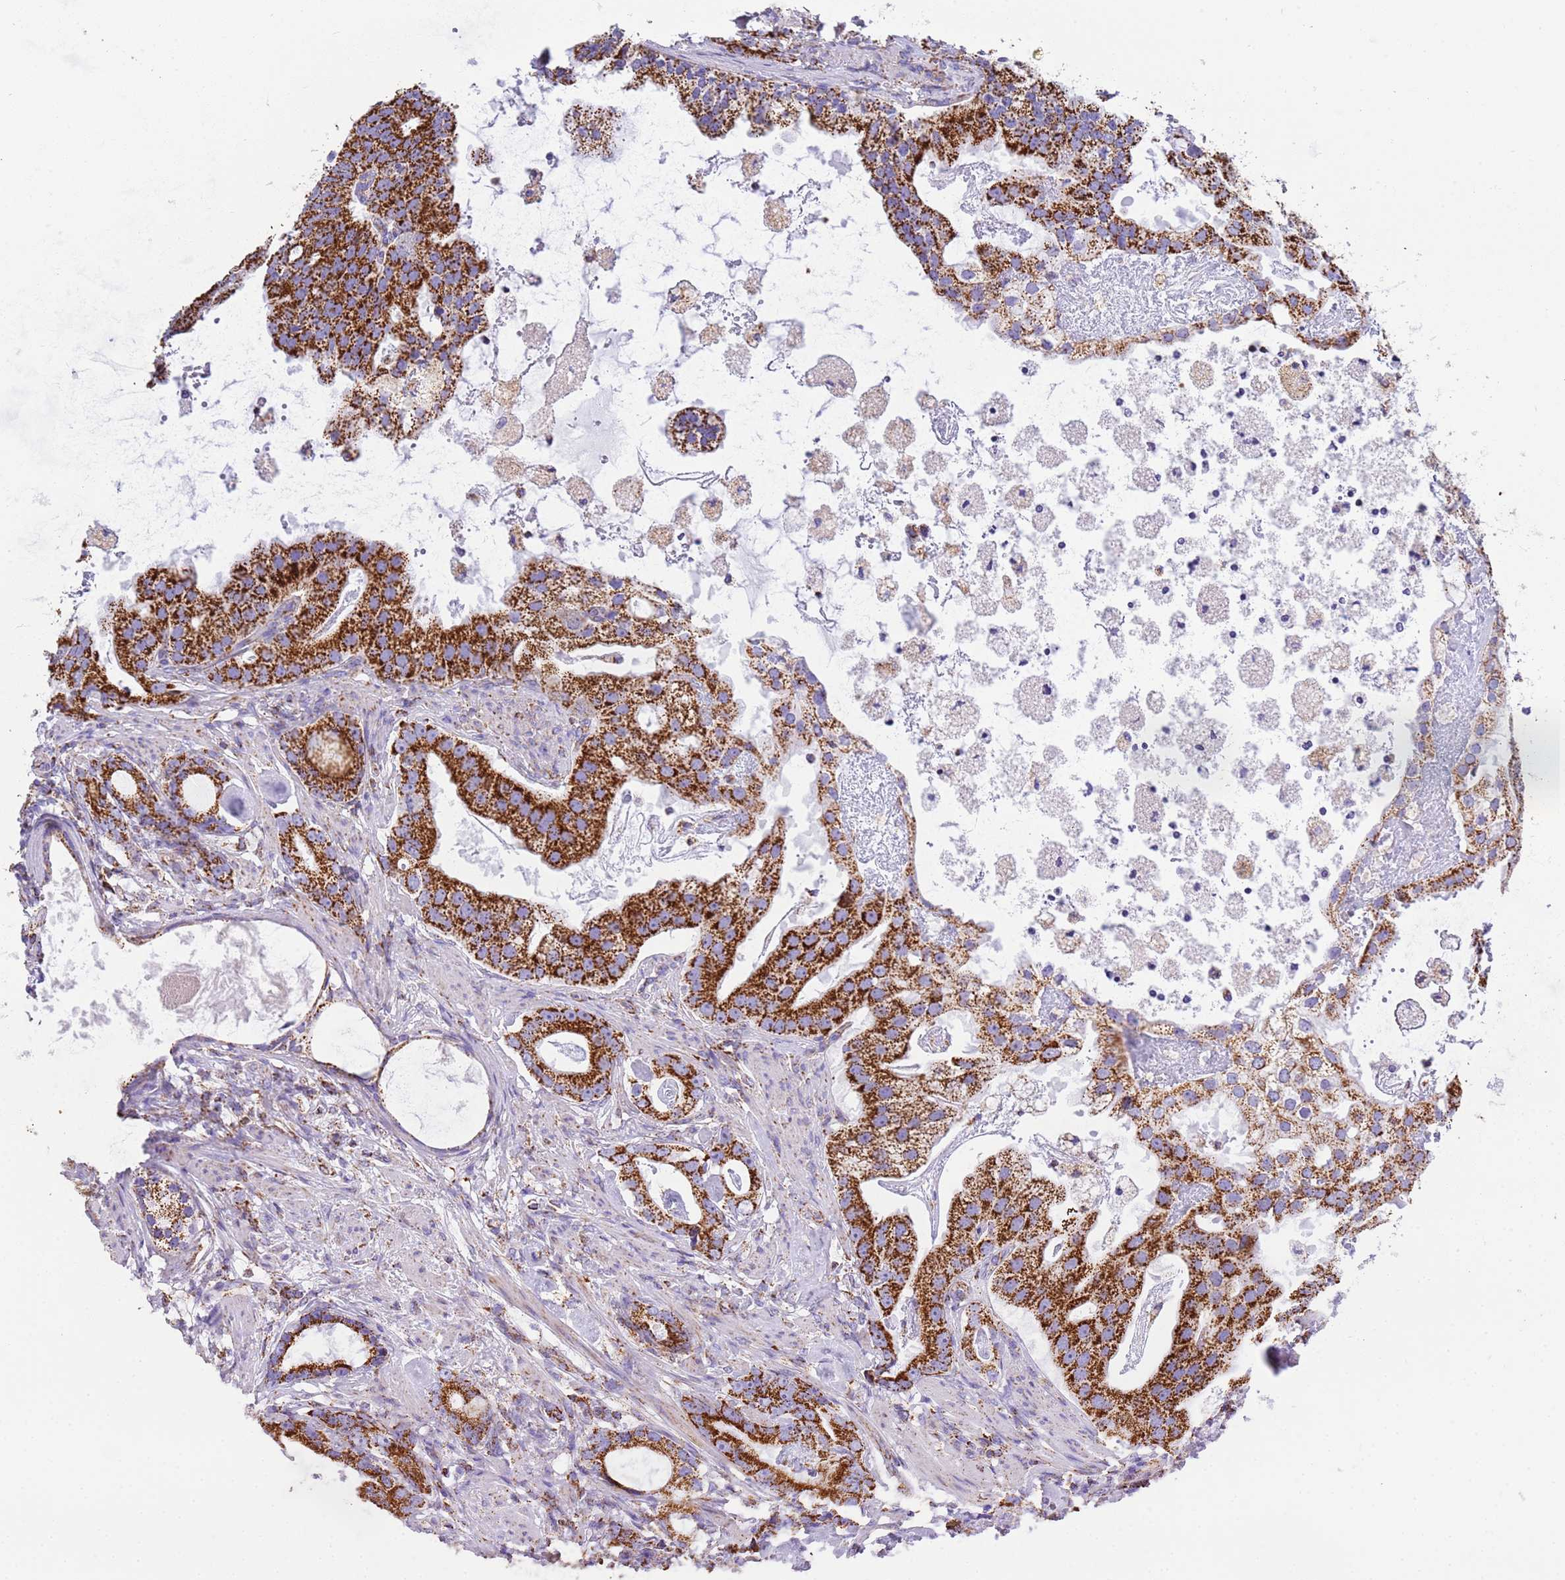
{"staining": {"intensity": "strong", "quantity": ">75%", "location": "cytoplasmic/membranous"}, "tissue": "prostate cancer", "cell_type": "Tumor cells", "image_type": "cancer", "snomed": [{"axis": "morphology", "description": "Adenocarcinoma, Low grade"}, {"axis": "topography", "description": "Prostate"}], "caption": "Protein expression by IHC shows strong cytoplasmic/membranous staining in approximately >75% of tumor cells in prostate cancer.", "gene": "SUCLG2", "patient": {"sex": "male", "age": 71}}